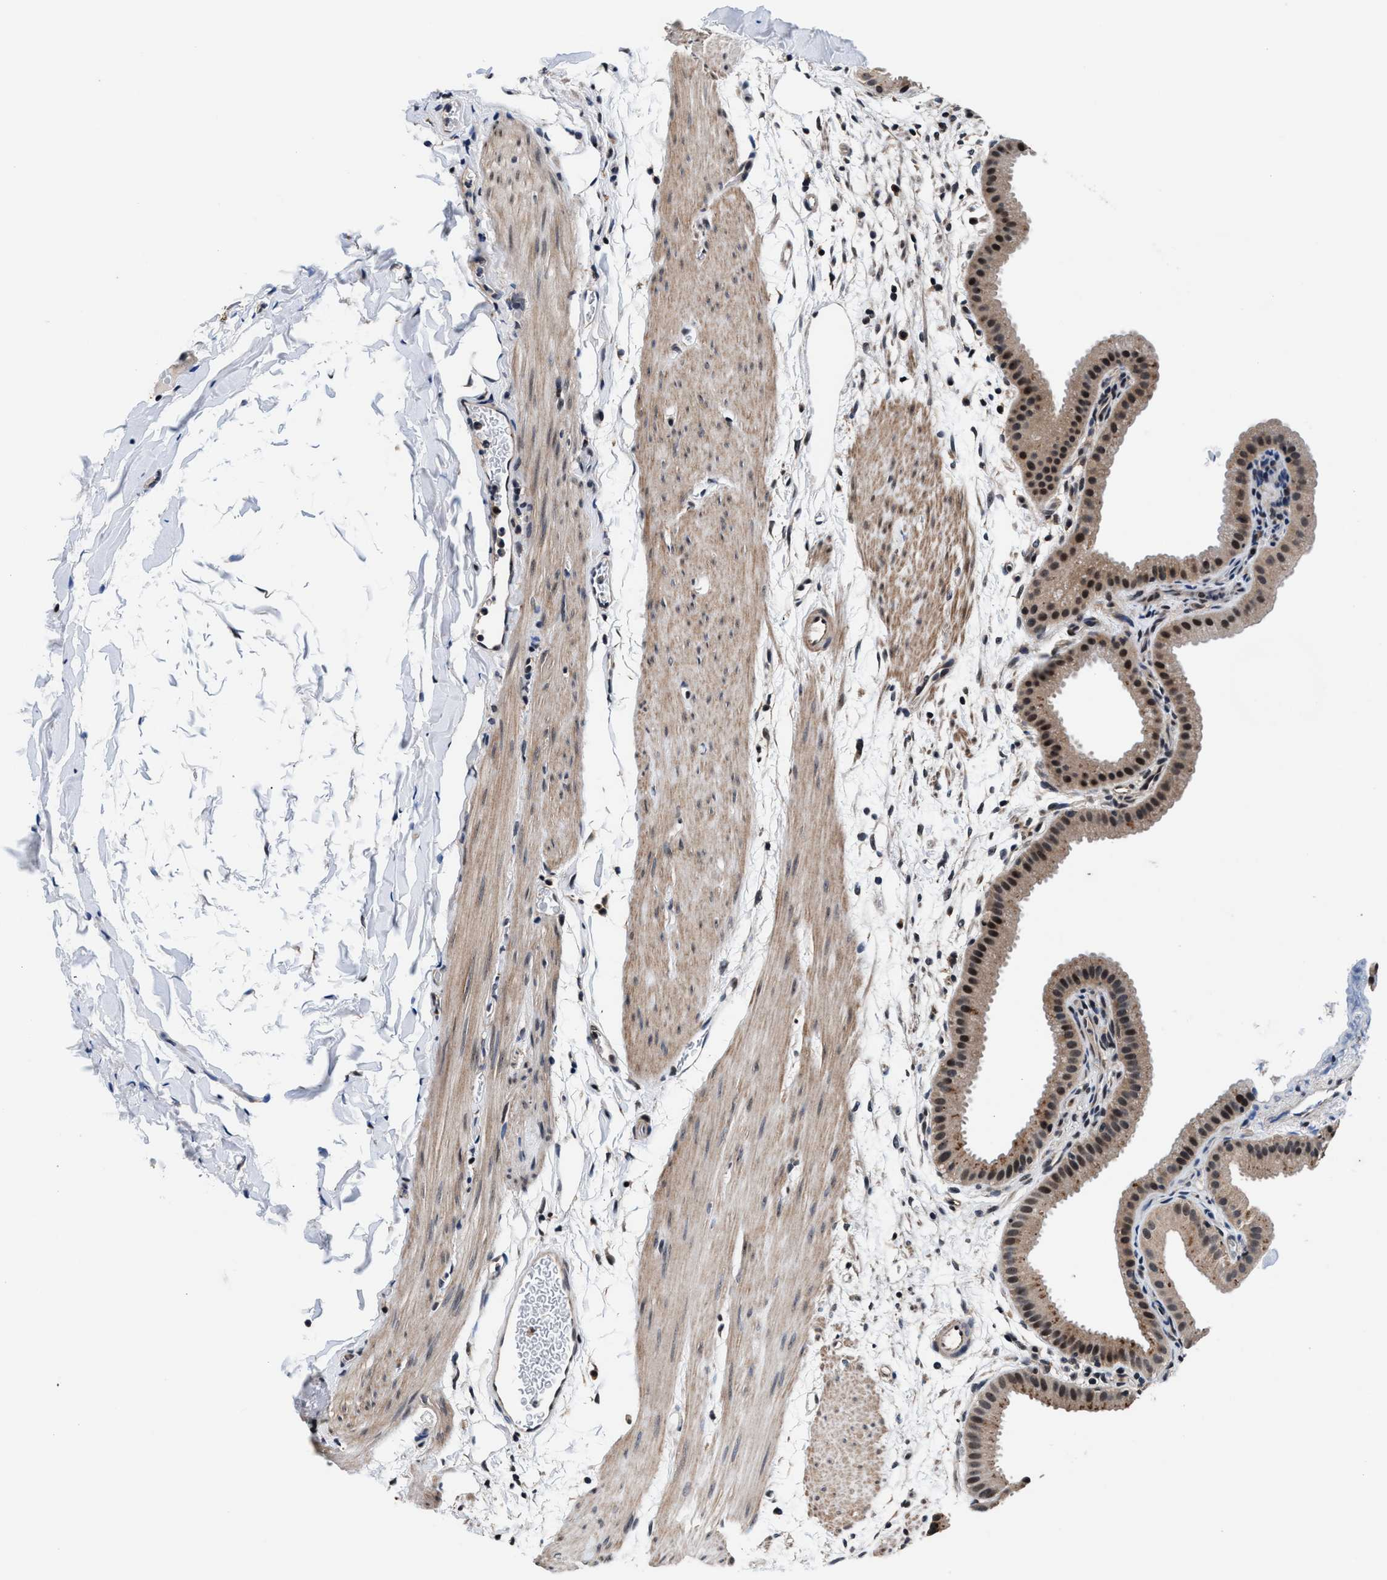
{"staining": {"intensity": "moderate", "quantity": ">75%", "location": "nuclear"}, "tissue": "gallbladder", "cell_type": "Glandular cells", "image_type": "normal", "snomed": [{"axis": "morphology", "description": "Normal tissue, NOS"}, {"axis": "topography", "description": "Gallbladder"}], "caption": "An immunohistochemistry (IHC) image of unremarkable tissue is shown. Protein staining in brown highlights moderate nuclear positivity in gallbladder within glandular cells. Using DAB (3,3'-diaminobenzidine) (brown) and hematoxylin (blue) stains, captured at high magnification using brightfield microscopy.", "gene": "USP16", "patient": {"sex": "female", "age": 64}}